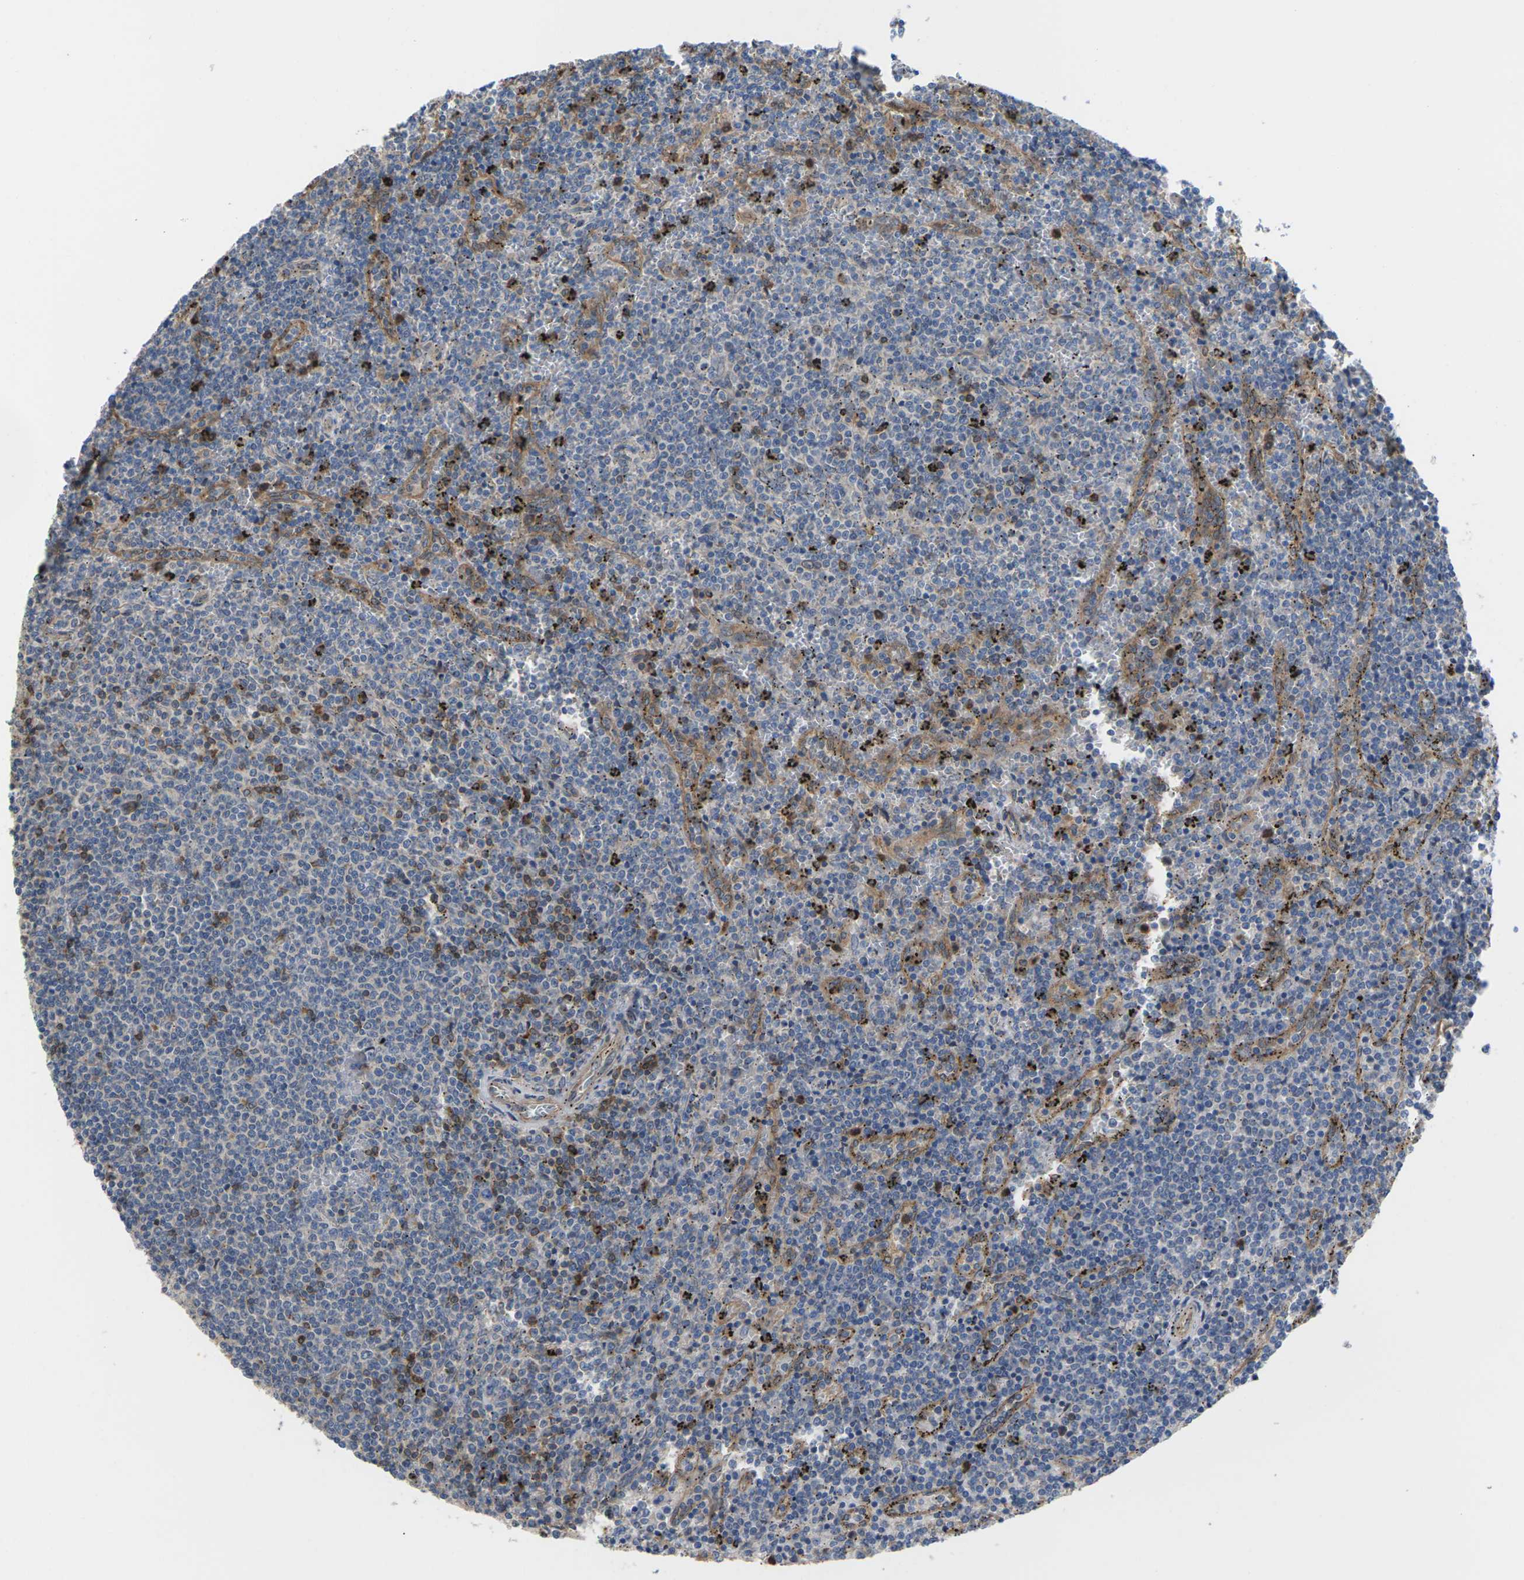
{"staining": {"intensity": "moderate", "quantity": "<25%", "location": "cytoplasmic/membranous"}, "tissue": "lymphoma", "cell_type": "Tumor cells", "image_type": "cancer", "snomed": [{"axis": "morphology", "description": "Malignant lymphoma, non-Hodgkin's type, Low grade"}, {"axis": "topography", "description": "Spleen"}], "caption": "Malignant lymphoma, non-Hodgkin's type (low-grade) stained for a protein demonstrates moderate cytoplasmic/membranous positivity in tumor cells. Nuclei are stained in blue.", "gene": "TIAM1", "patient": {"sex": "female", "age": 50}}